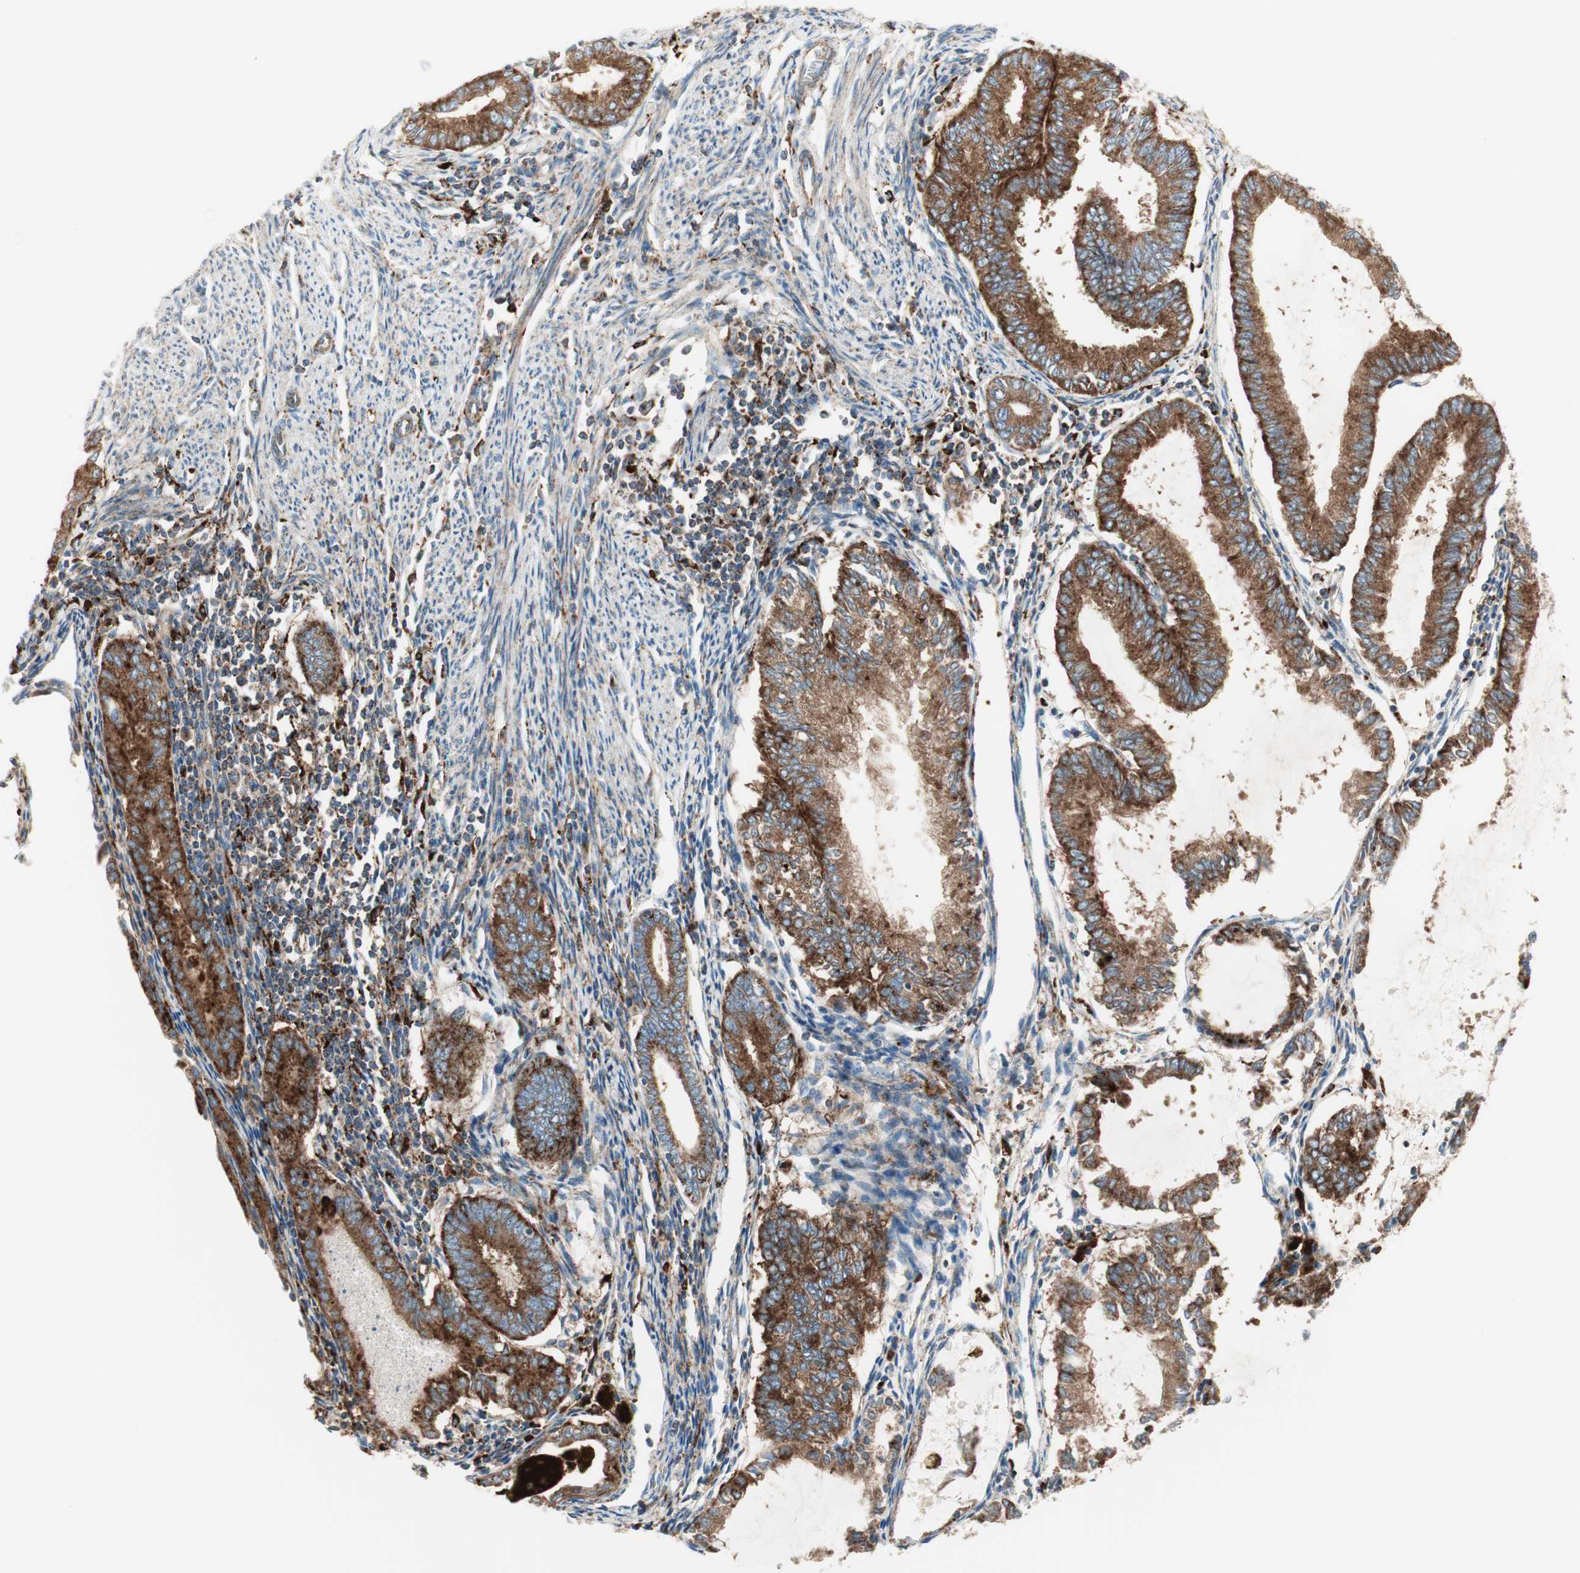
{"staining": {"intensity": "moderate", "quantity": ">75%", "location": "cytoplasmic/membranous"}, "tissue": "endometrial cancer", "cell_type": "Tumor cells", "image_type": "cancer", "snomed": [{"axis": "morphology", "description": "Adenocarcinoma, NOS"}, {"axis": "topography", "description": "Endometrium"}], "caption": "Immunohistochemical staining of endometrial adenocarcinoma displays medium levels of moderate cytoplasmic/membranous expression in approximately >75% of tumor cells.", "gene": "ATP6V1G1", "patient": {"sex": "female", "age": 86}}